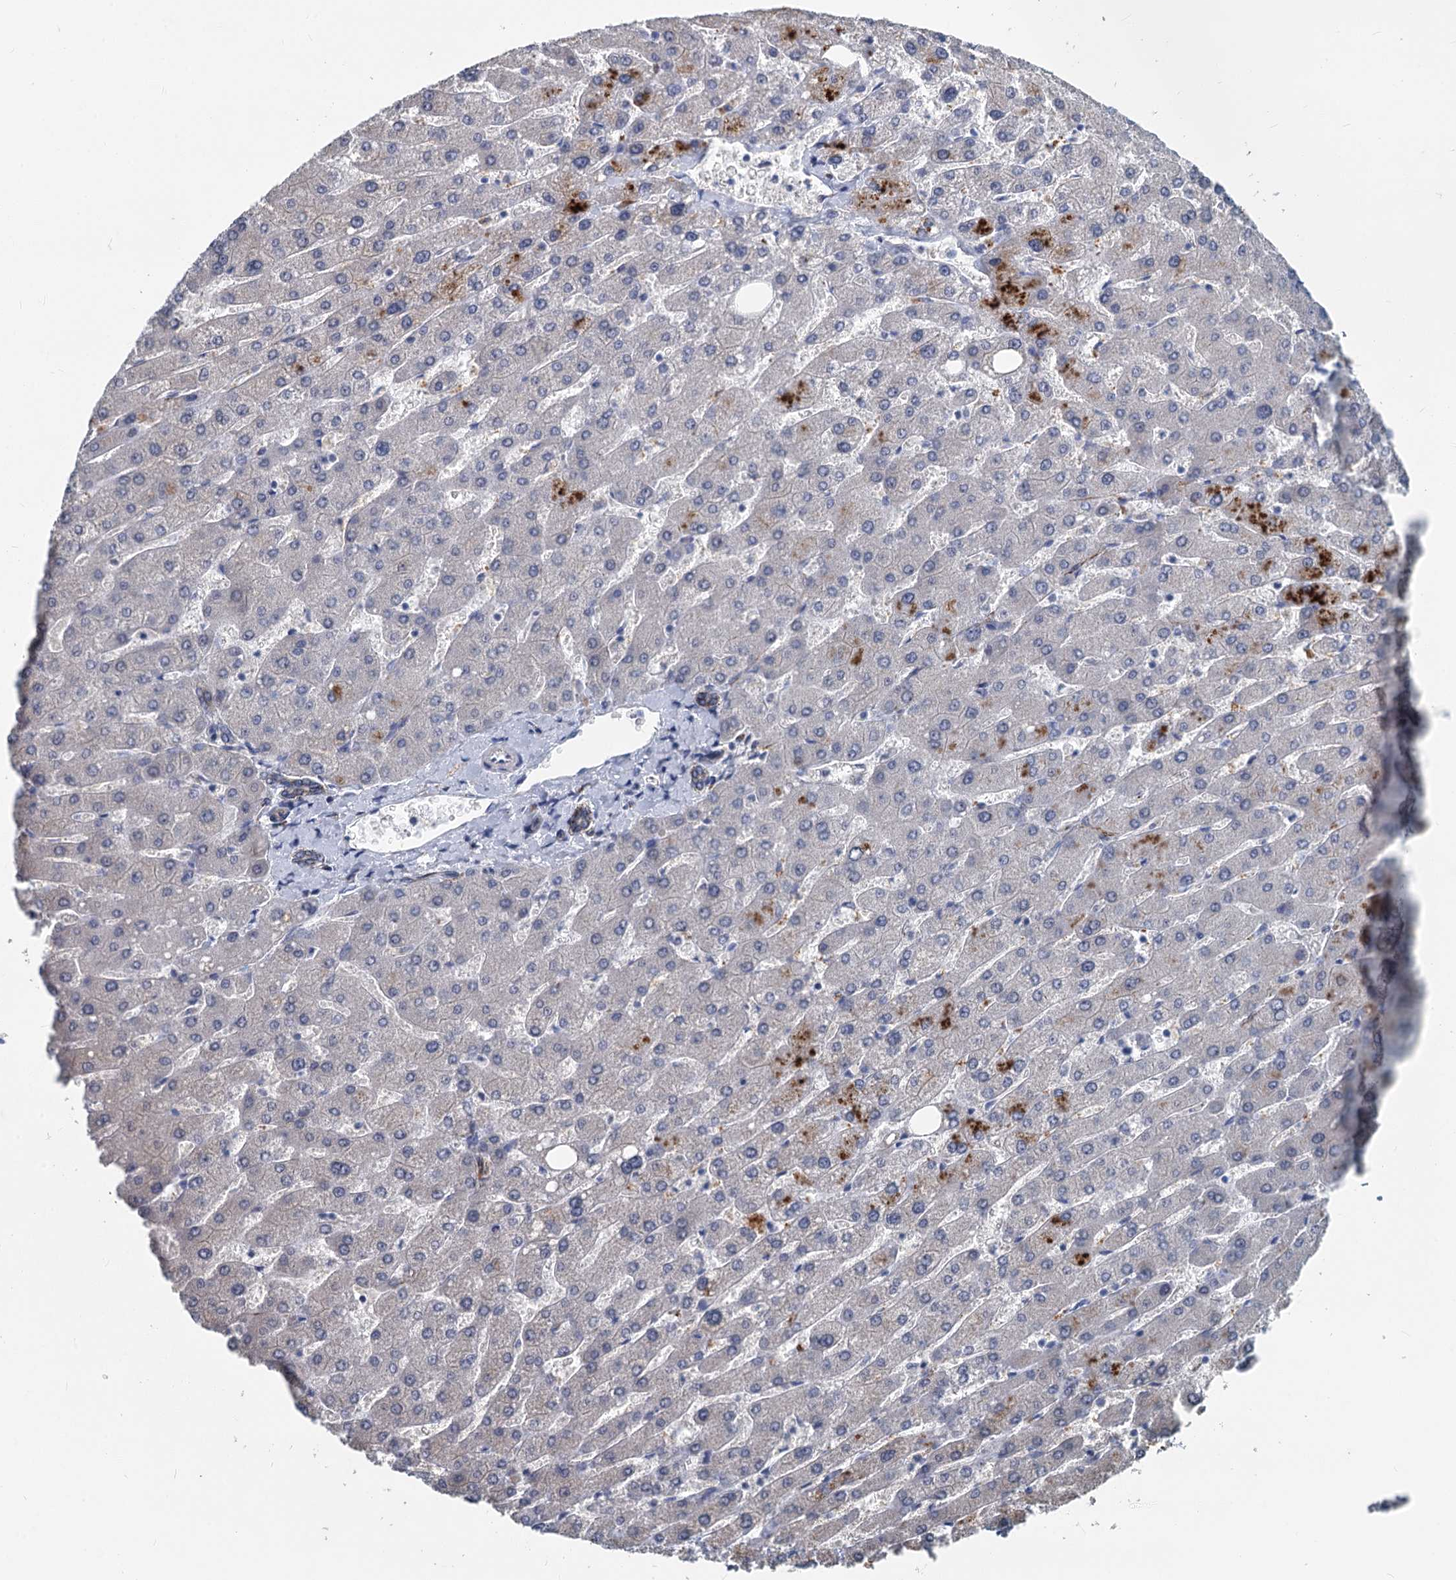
{"staining": {"intensity": "negative", "quantity": "none", "location": "none"}, "tissue": "liver", "cell_type": "Cholangiocytes", "image_type": "normal", "snomed": [{"axis": "morphology", "description": "Normal tissue, NOS"}, {"axis": "topography", "description": "Liver"}], "caption": "Liver stained for a protein using immunohistochemistry demonstrates no expression cholangiocytes.", "gene": "ASXL3", "patient": {"sex": "male", "age": 55}}